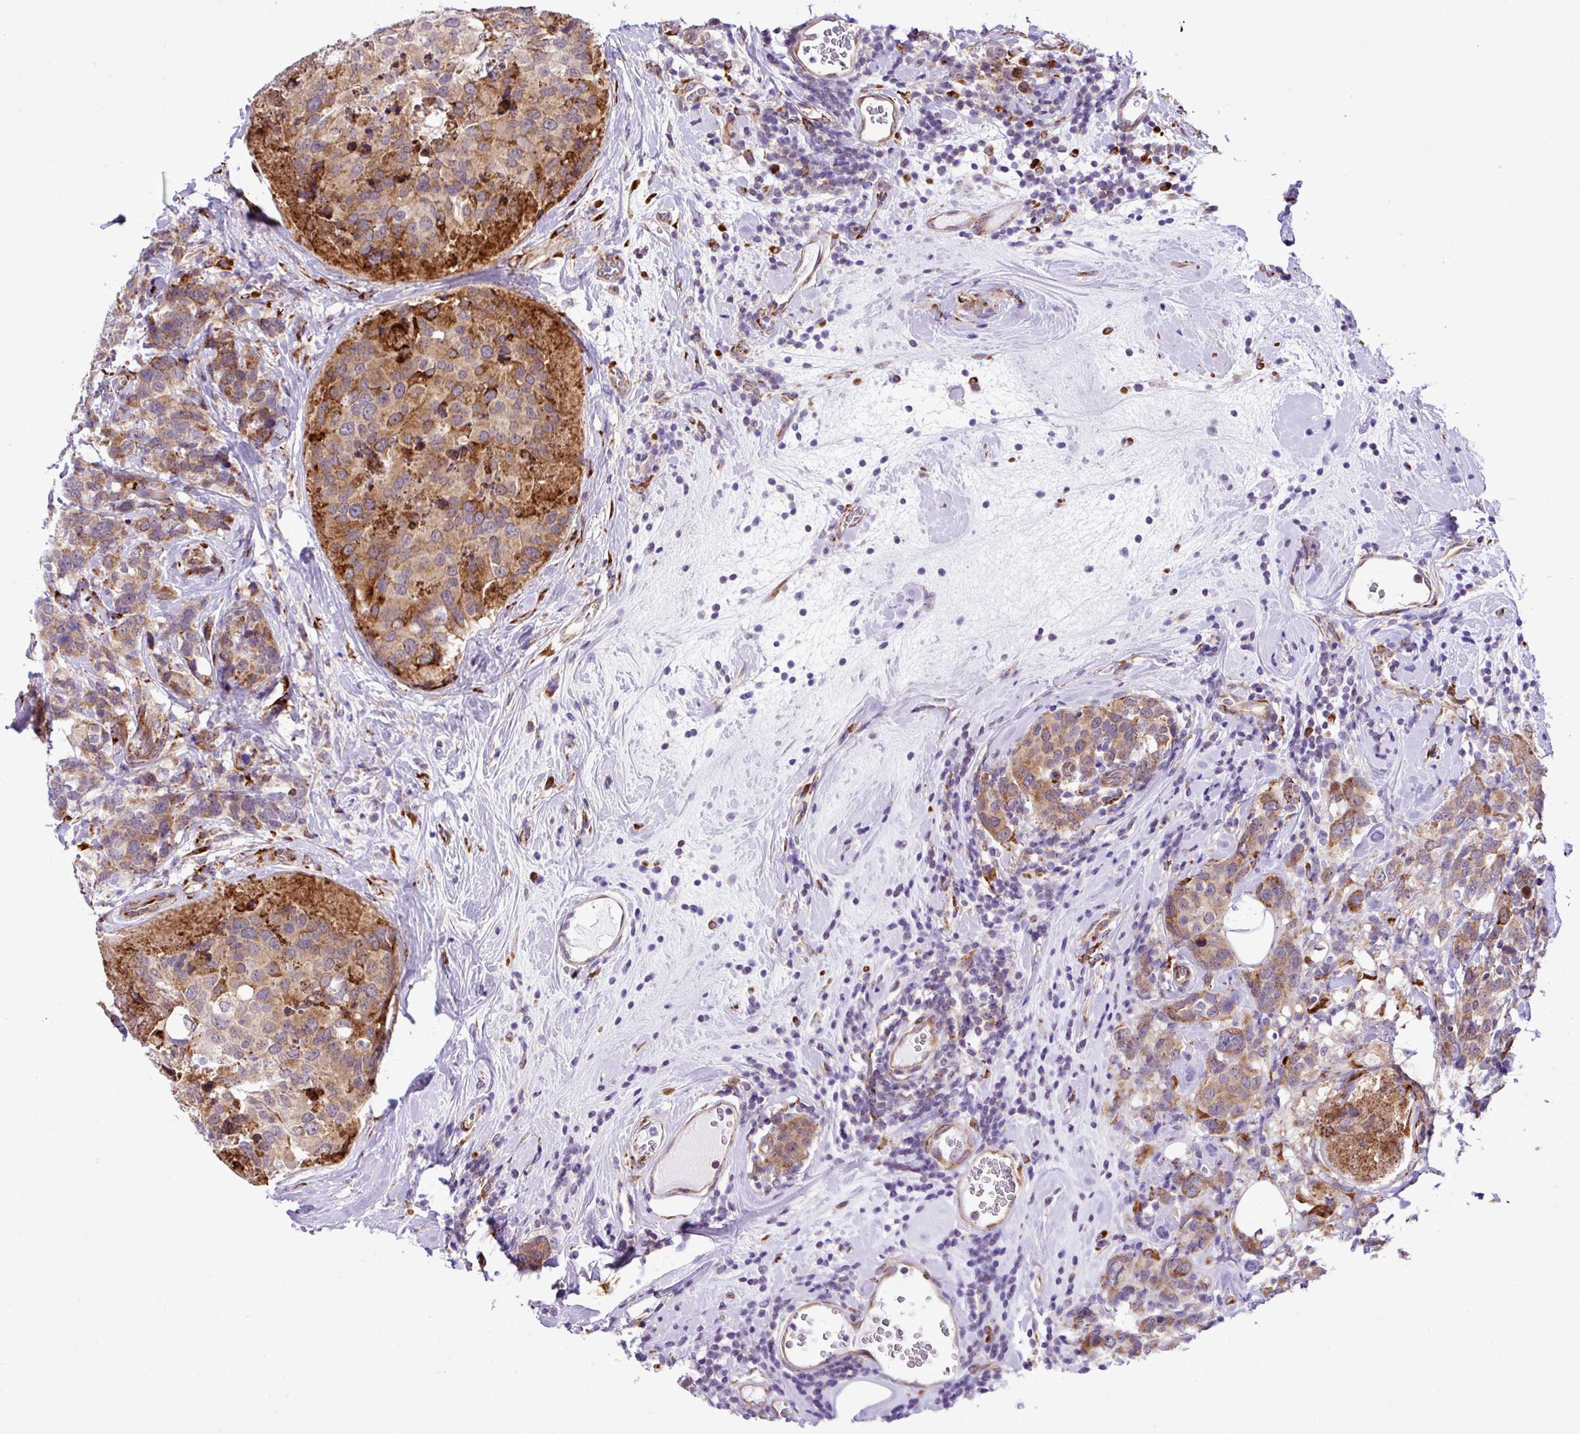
{"staining": {"intensity": "moderate", "quantity": ">75%", "location": "cytoplasmic/membranous"}, "tissue": "breast cancer", "cell_type": "Tumor cells", "image_type": "cancer", "snomed": [{"axis": "morphology", "description": "Lobular carcinoma"}, {"axis": "topography", "description": "Breast"}], "caption": "About >75% of tumor cells in human lobular carcinoma (breast) reveal moderate cytoplasmic/membranous protein staining as visualized by brown immunohistochemical staining.", "gene": "CFAP97", "patient": {"sex": "female", "age": 59}}